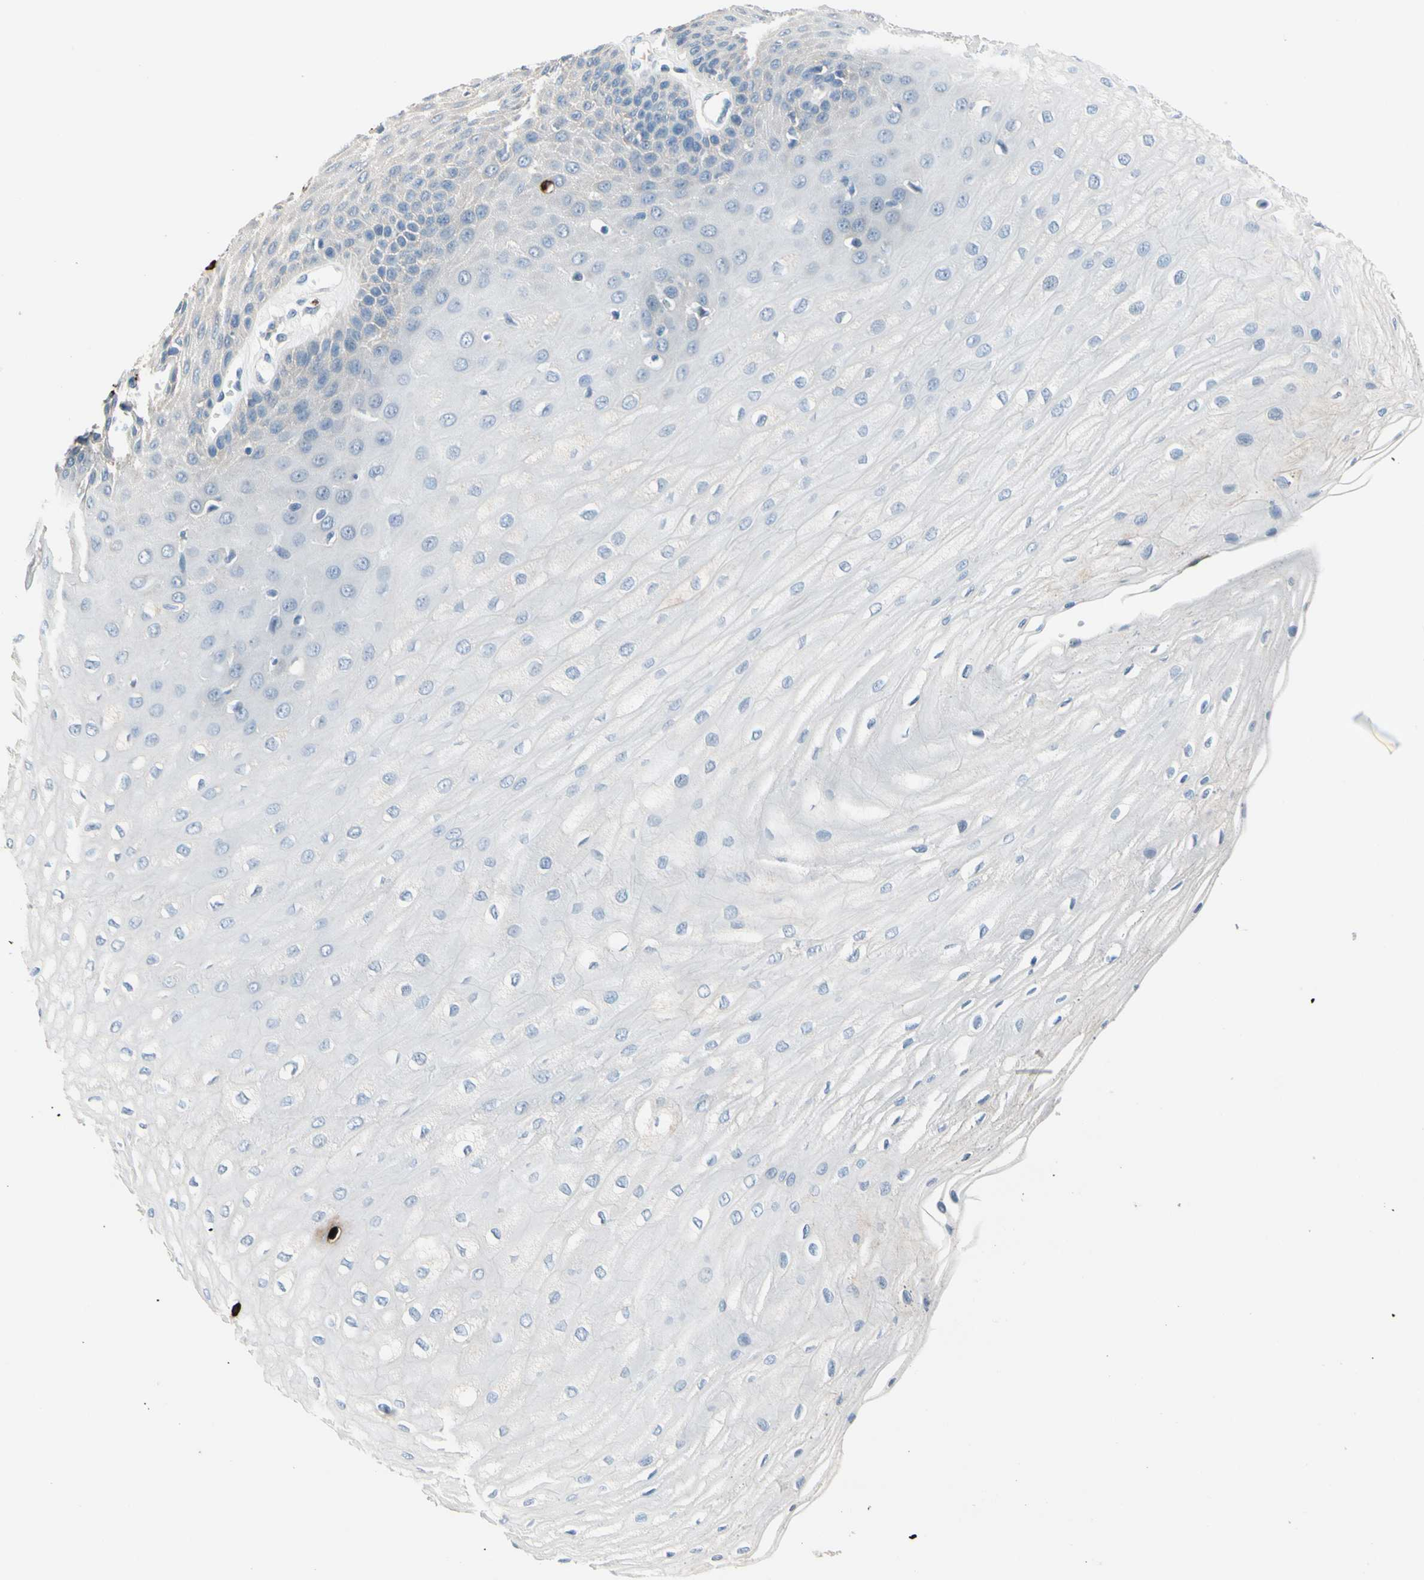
{"staining": {"intensity": "negative", "quantity": "none", "location": "none"}, "tissue": "esophagus", "cell_type": "Squamous epithelial cells", "image_type": "normal", "snomed": [{"axis": "morphology", "description": "Normal tissue, NOS"}, {"axis": "morphology", "description": "Squamous cell carcinoma, NOS"}, {"axis": "topography", "description": "Esophagus"}], "caption": "High power microscopy micrograph of an IHC image of normal esophagus, revealing no significant staining in squamous epithelial cells.", "gene": "CPA3", "patient": {"sex": "male", "age": 65}}